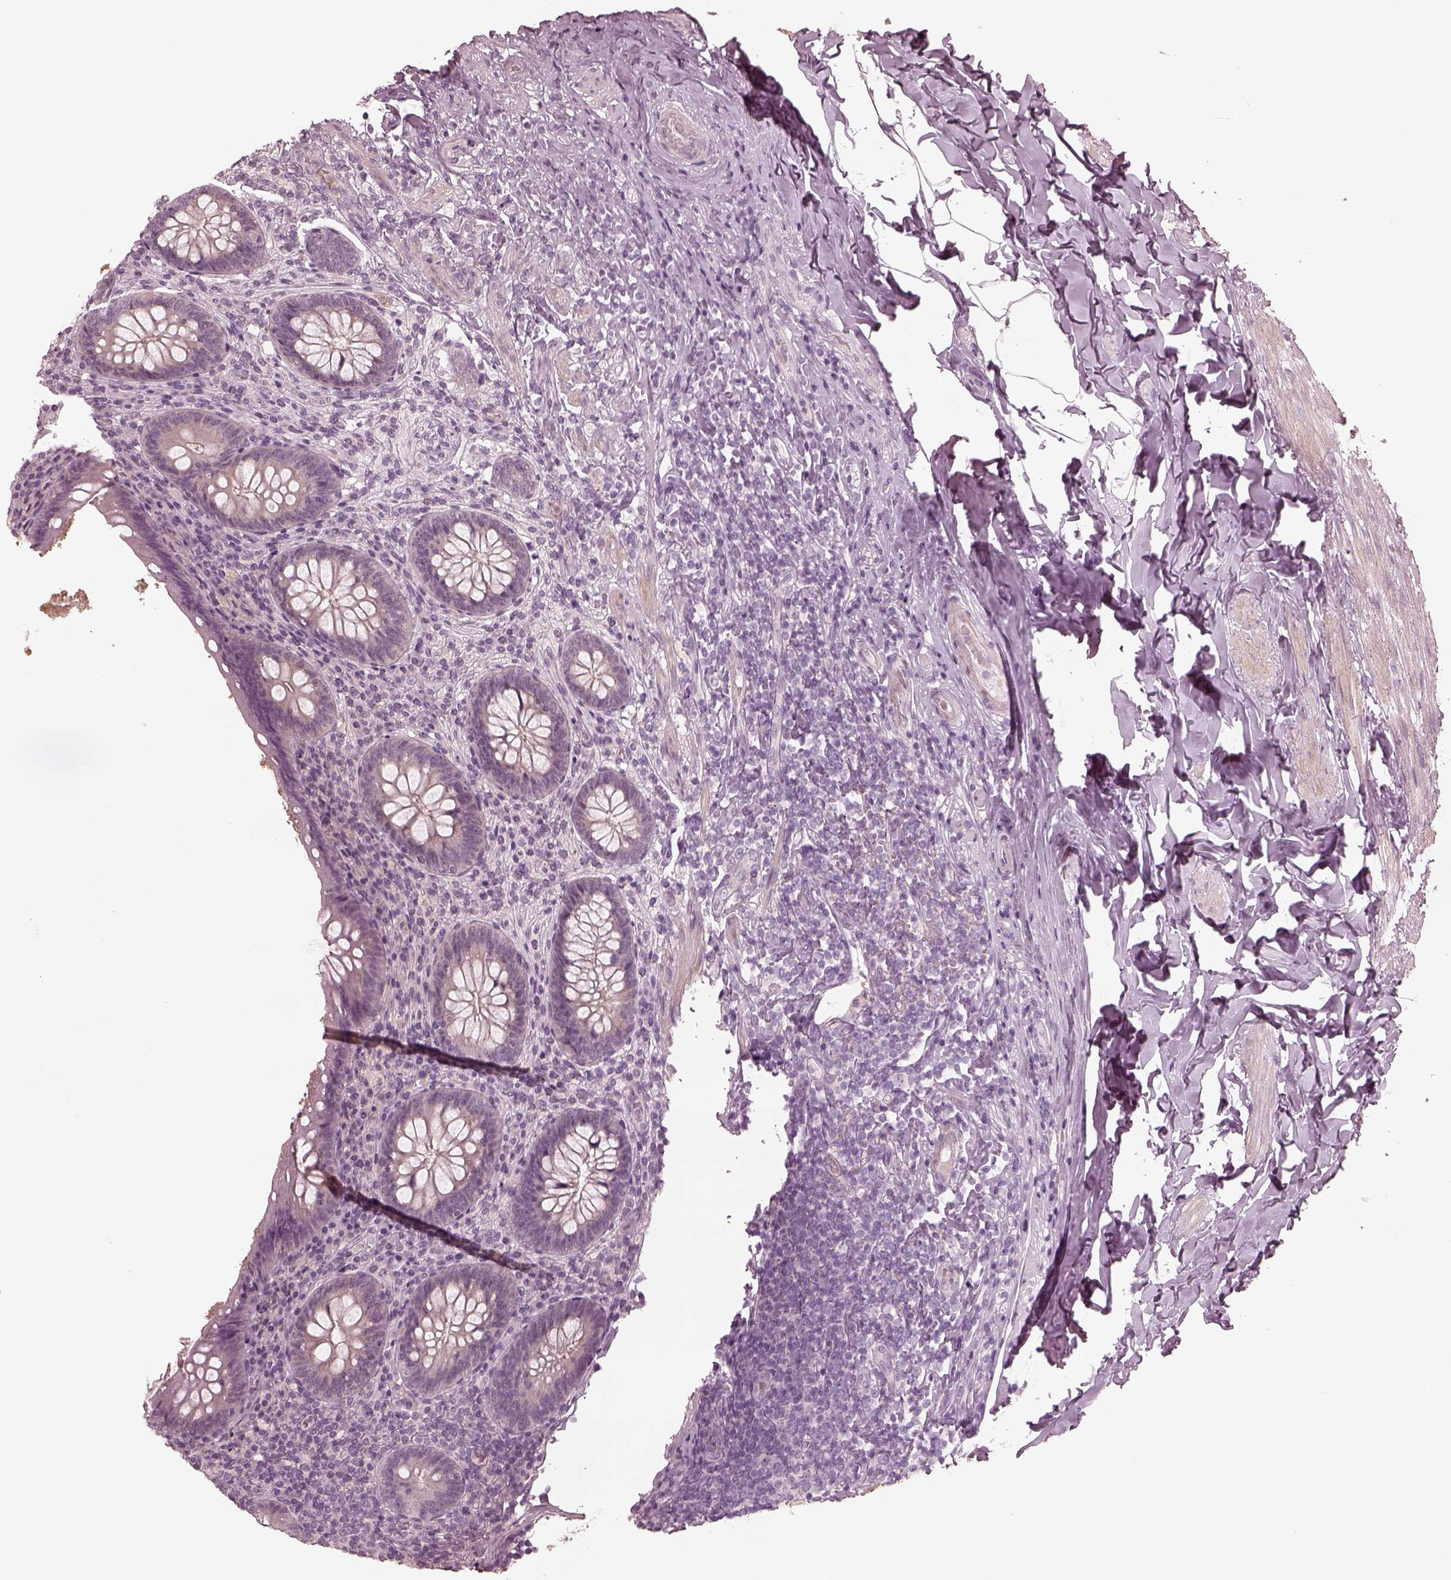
{"staining": {"intensity": "negative", "quantity": "none", "location": "none"}, "tissue": "appendix", "cell_type": "Glandular cells", "image_type": "normal", "snomed": [{"axis": "morphology", "description": "Normal tissue, NOS"}, {"axis": "topography", "description": "Appendix"}], "caption": "Glandular cells are negative for brown protein staining in unremarkable appendix. Brightfield microscopy of IHC stained with DAB (3,3'-diaminobenzidine) (brown) and hematoxylin (blue), captured at high magnification.", "gene": "CCDC170", "patient": {"sex": "male", "age": 47}}